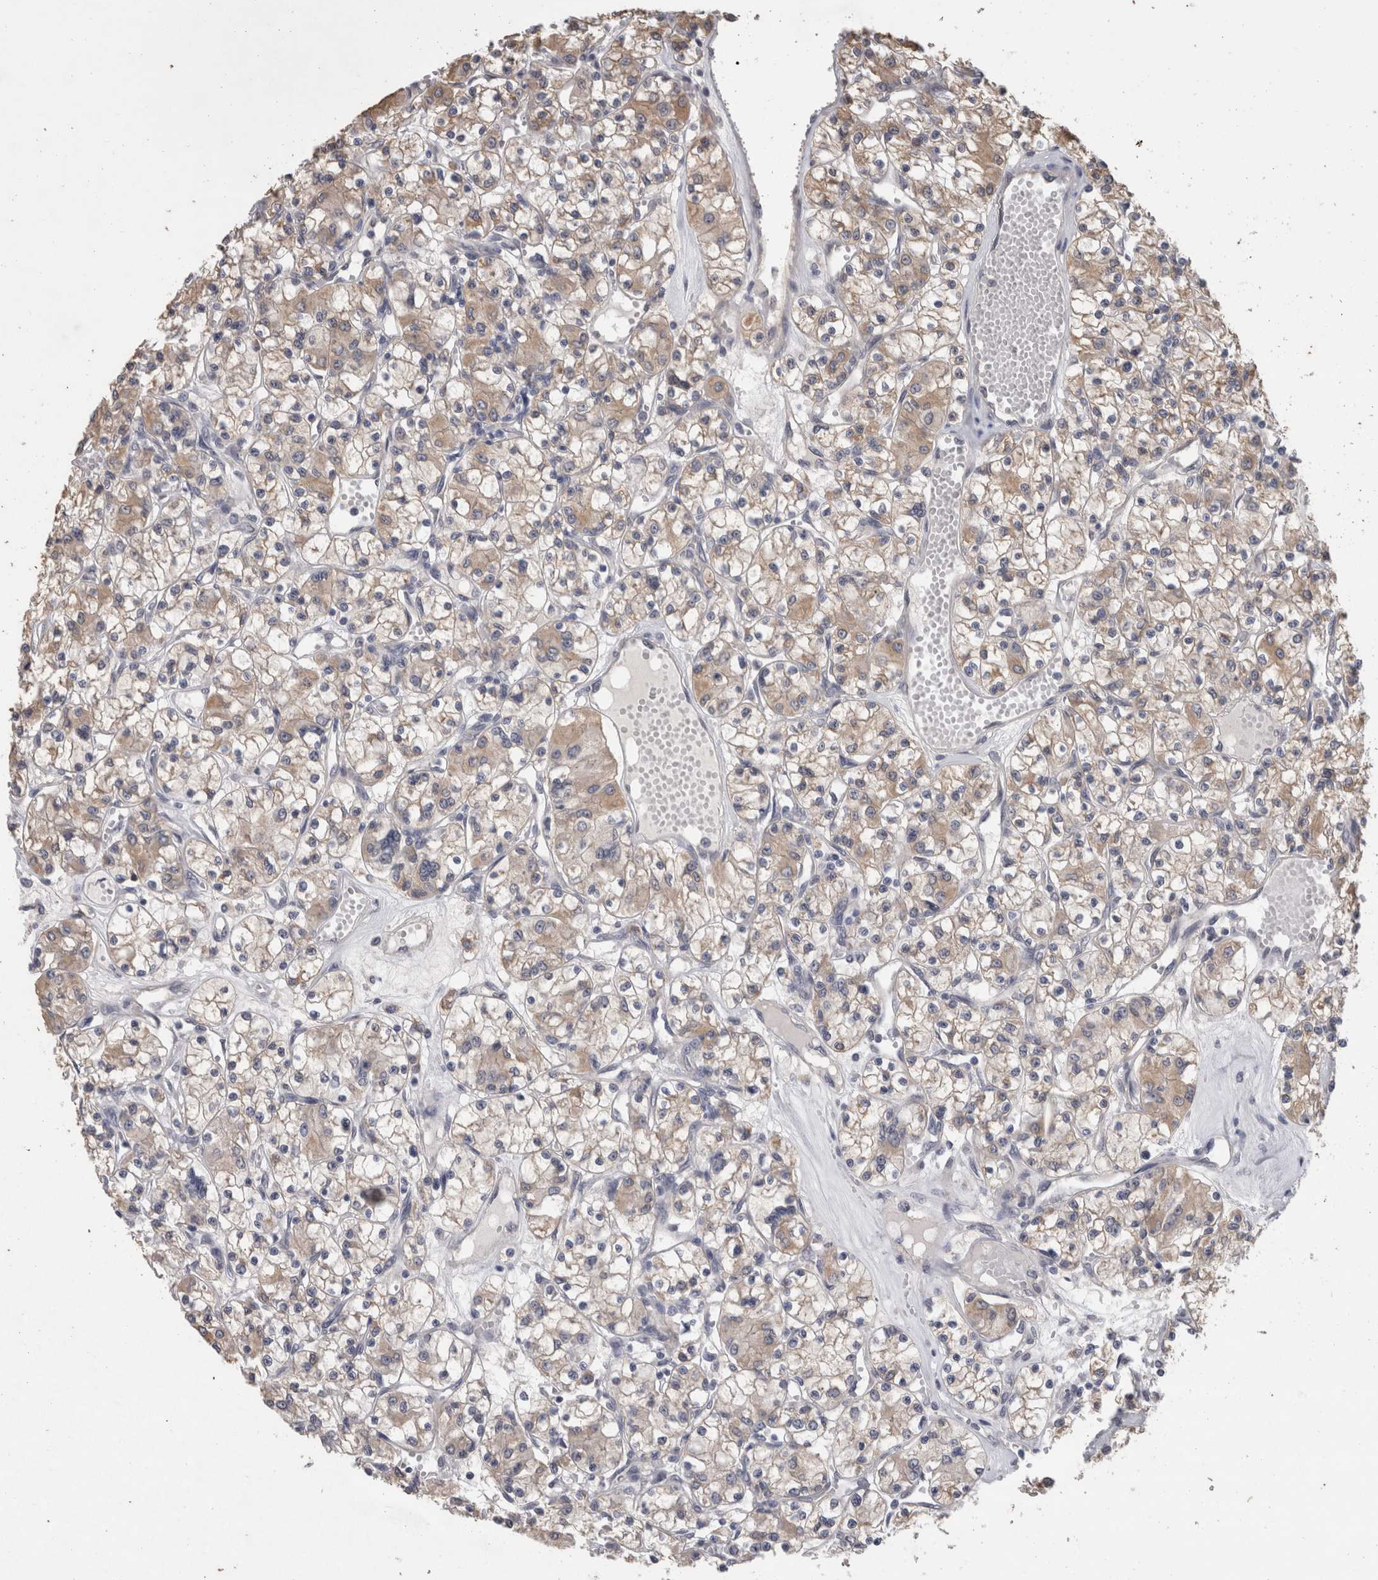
{"staining": {"intensity": "weak", "quantity": ">75%", "location": "cytoplasmic/membranous"}, "tissue": "renal cancer", "cell_type": "Tumor cells", "image_type": "cancer", "snomed": [{"axis": "morphology", "description": "Adenocarcinoma, NOS"}, {"axis": "topography", "description": "Kidney"}], "caption": "A photomicrograph of renal cancer (adenocarcinoma) stained for a protein displays weak cytoplasmic/membranous brown staining in tumor cells.", "gene": "FHOD3", "patient": {"sex": "female", "age": 59}}